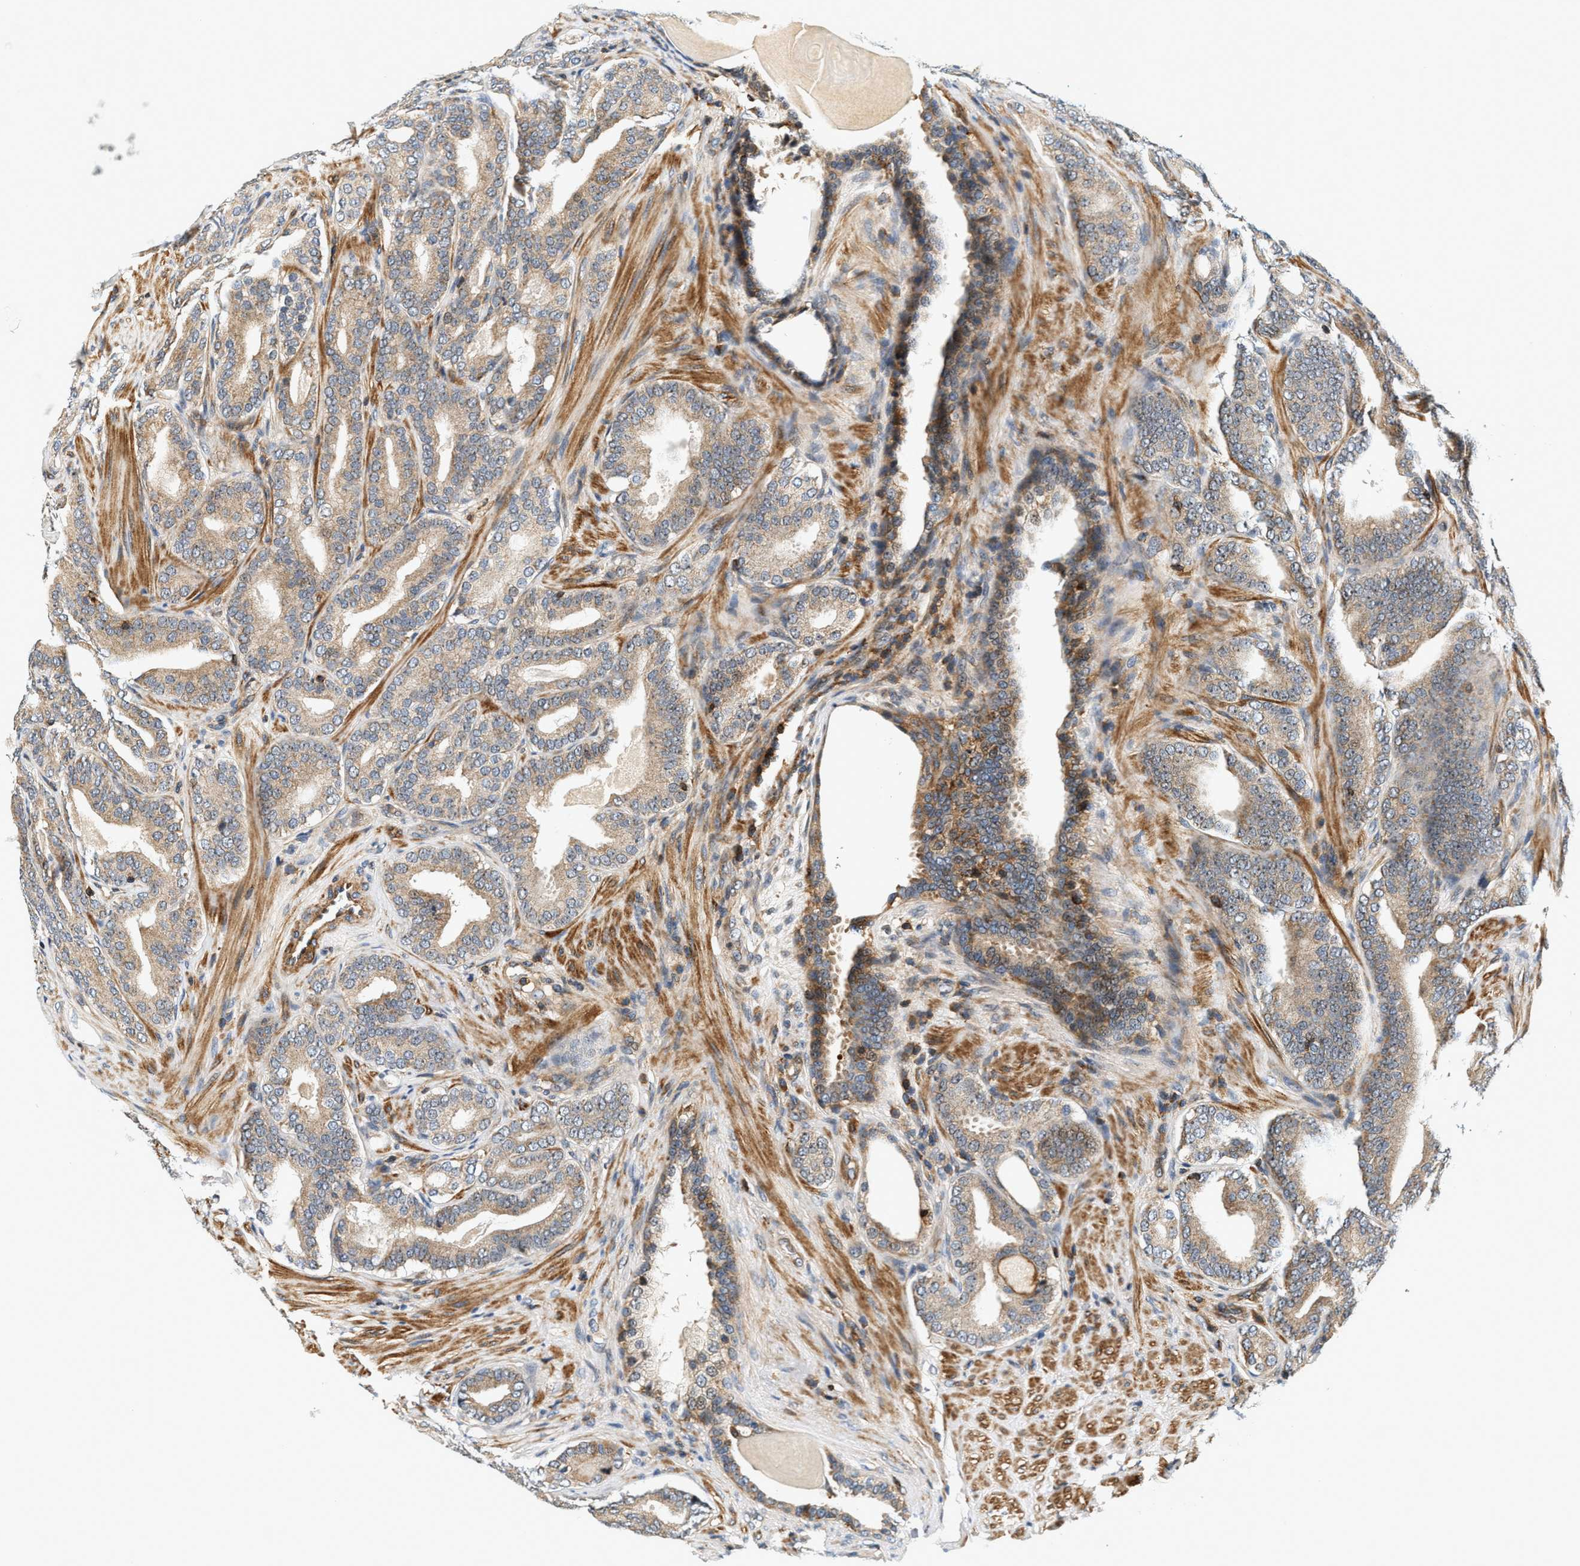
{"staining": {"intensity": "weak", "quantity": ">75%", "location": "cytoplasmic/membranous"}, "tissue": "prostate cancer", "cell_type": "Tumor cells", "image_type": "cancer", "snomed": [{"axis": "morphology", "description": "Adenocarcinoma, High grade"}, {"axis": "topography", "description": "Prostate"}], "caption": "Protein staining exhibits weak cytoplasmic/membranous positivity in about >75% of tumor cells in prostate high-grade adenocarcinoma.", "gene": "SAMD9", "patient": {"sex": "male", "age": 60}}